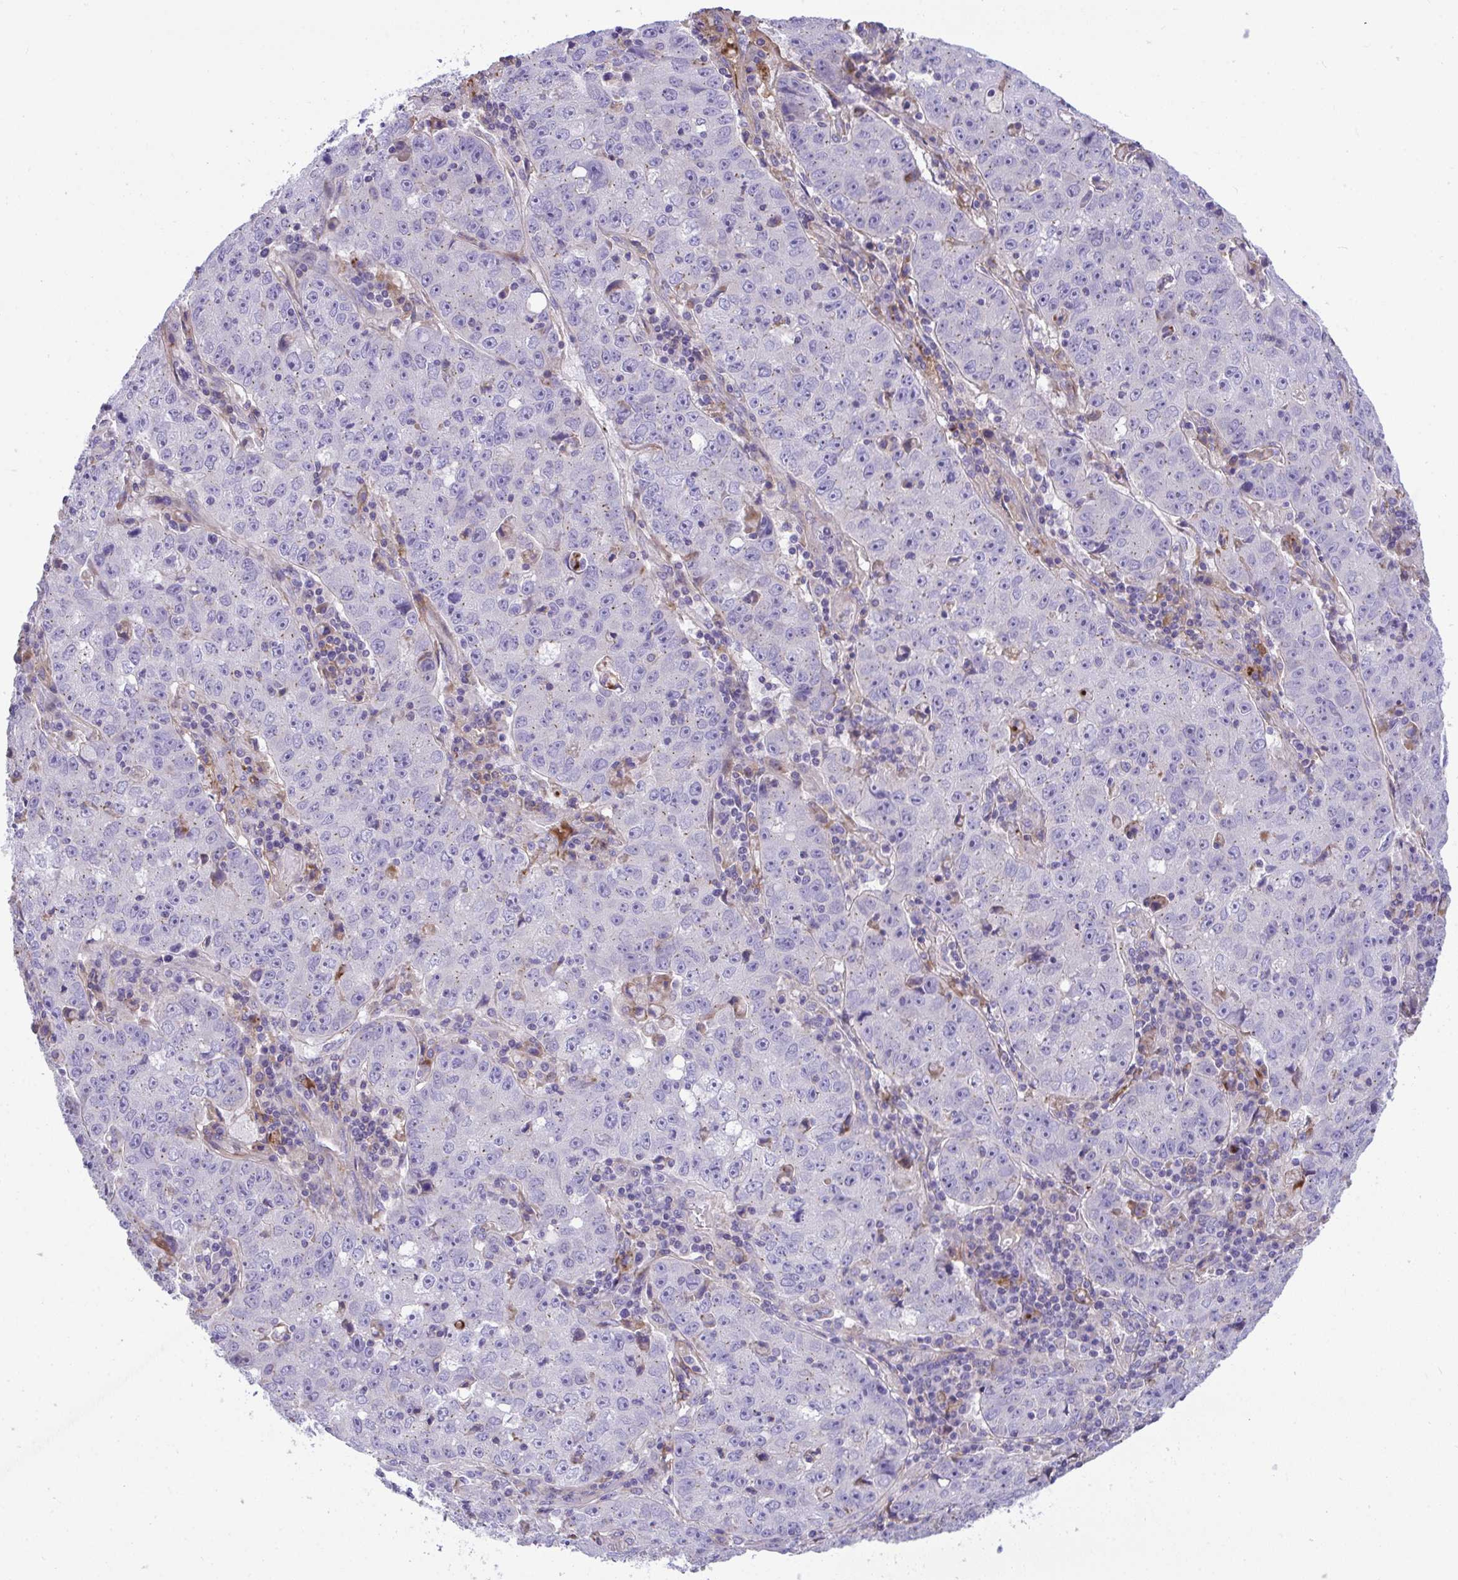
{"staining": {"intensity": "negative", "quantity": "none", "location": "none"}, "tissue": "lung cancer", "cell_type": "Tumor cells", "image_type": "cancer", "snomed": [{"axis": "morphology", "description": "Normal morphology"}, {"axis": "morphology", "description": "Adenocarcinoma, NOS"}, {"axis": "topography", "description": "Lymph node"}, {"axis": "topography", "description": "Lung"}], "caption": "Protein analysis of lung cancer displays no significant expression in tumor cells.", "gene": "PLA2G12B", "patient": {"sex": "female", "age": 57}}